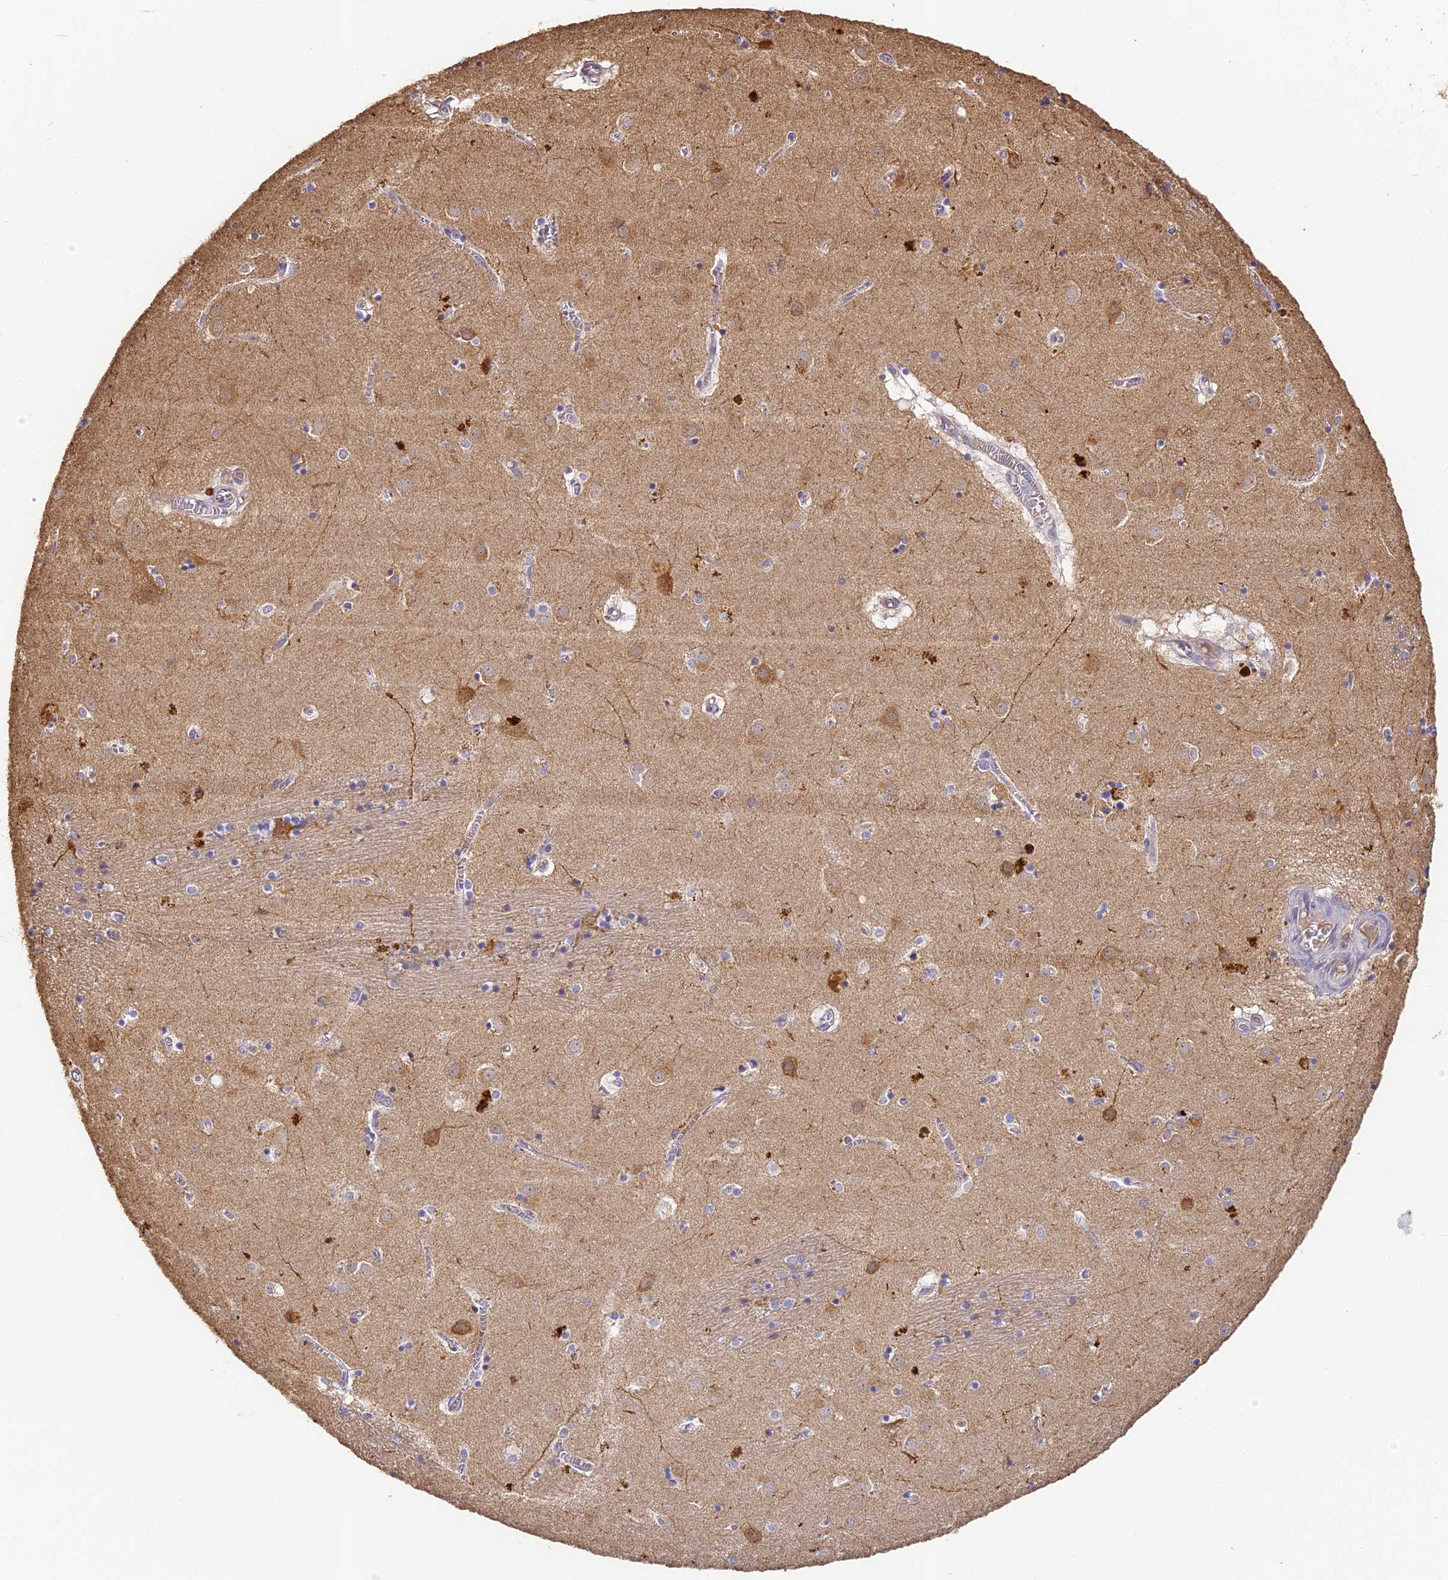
{"staining": {"intensity": "negative", "quantity": "none", "location": "none"}, "tissue": "caudate", "cell_type": "Glial cells", "image_type": "normal", "snomed": [{"axis": "morphology", "description": "Normal tissue, NOS"}, {"axis": "topography", "description": "Lateral ventricle wall"}], "caption": "The micrograph reveals no significant positivity in glial cells of caudate.", "gene": "YAE1", "patient": {"sex": "male", "age": 70}}